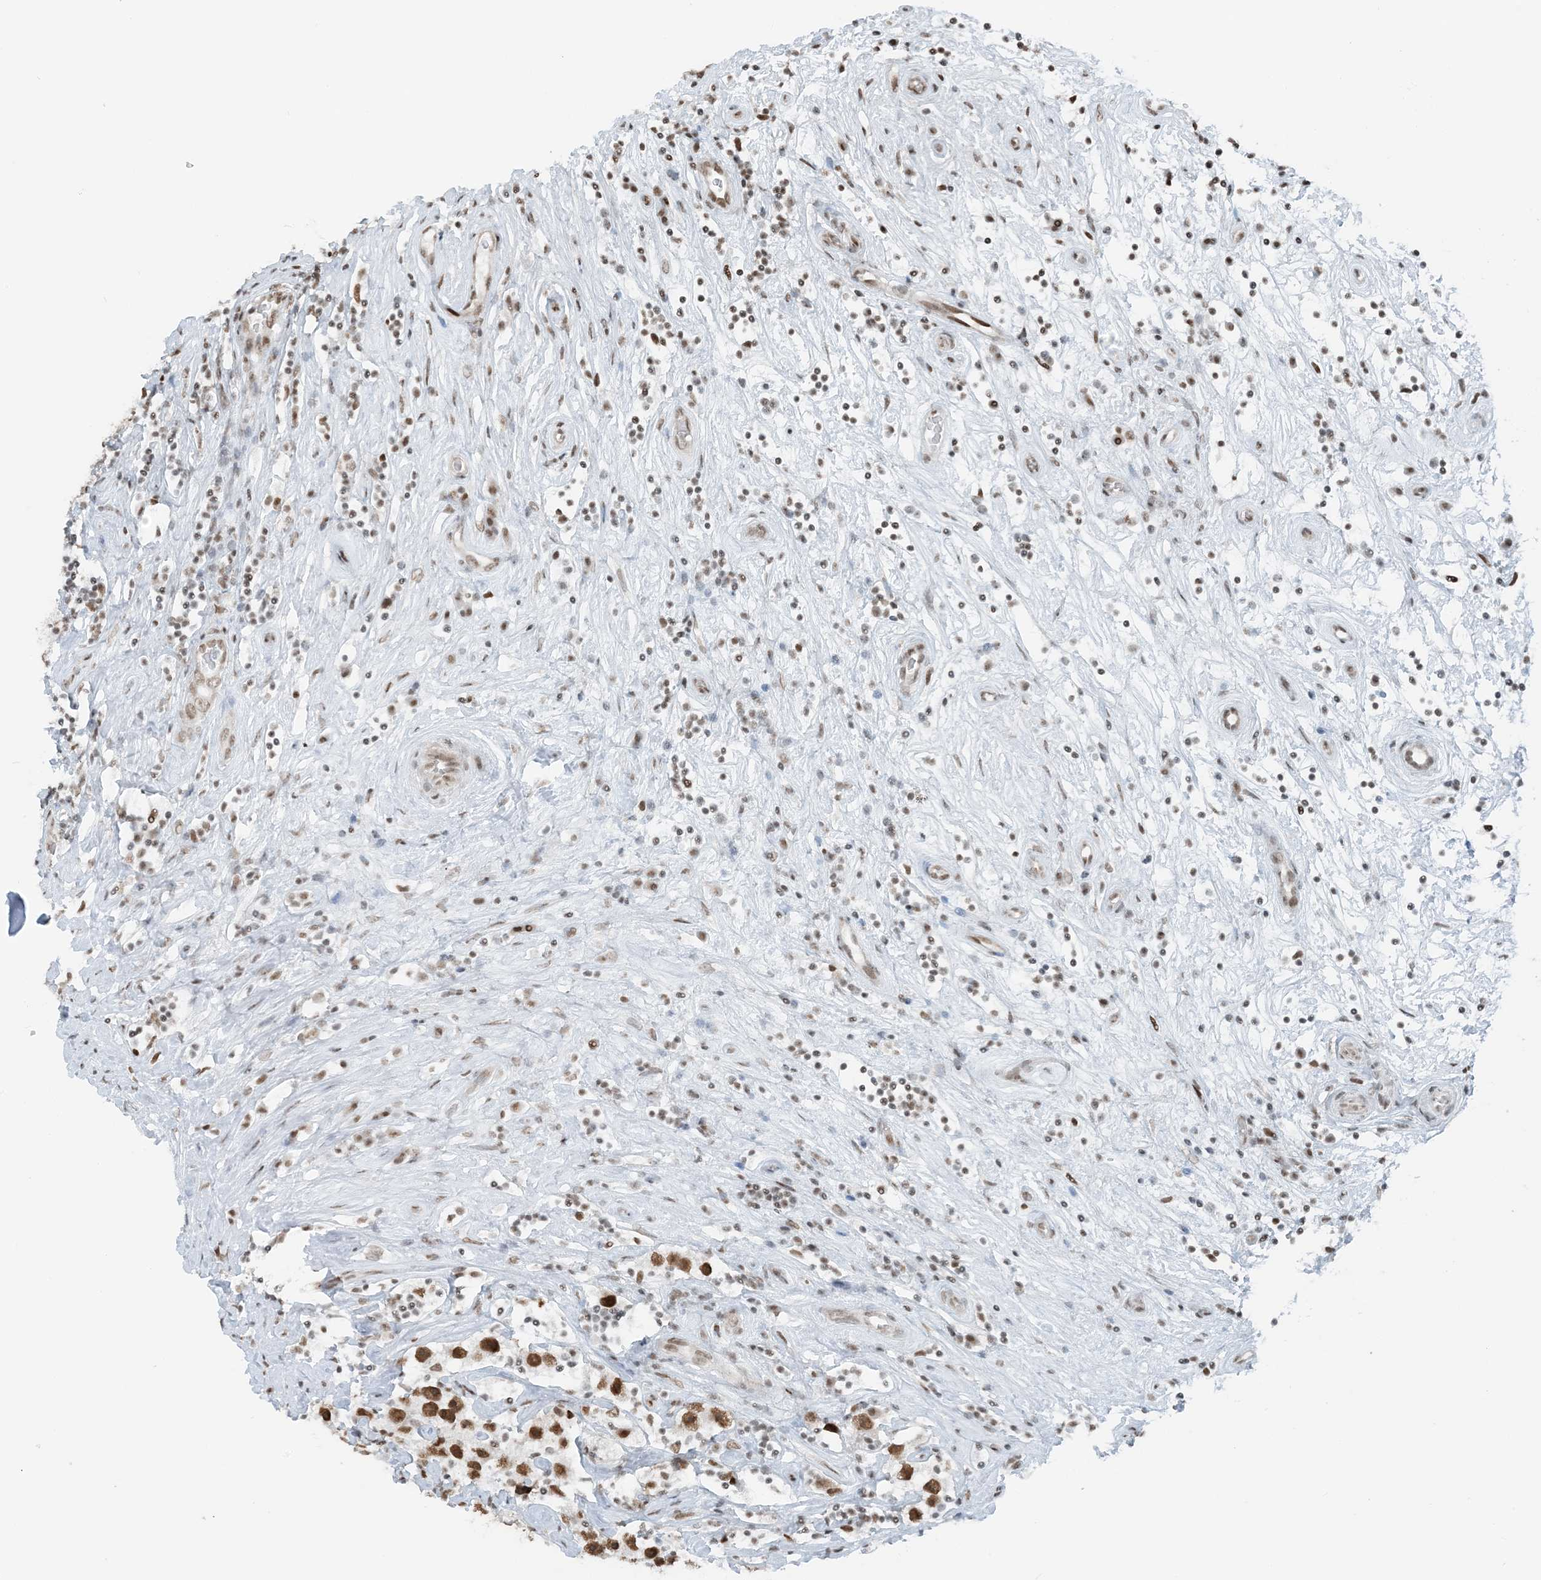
{"staining": {"intensity": "moderate", "quantity": ">75%", "location": "nuclear"}, "tissue": "testis cancer", "cell_type": "Tumor cells", "image_type": "cancer", "snomed": [{"axis": "morphology", "description": "Seminoma, NOS"}, {"axis": "topography", "description": "Testis"}], "caption": "Seminoma (testis) tissue shows moderate nuclear positivity in approximately >75% of tumor cells (brown staining indicates protein expression, while blue staining denotes nuclei).", "gene": "ZNF500", "patient": {"sex": "male", "age": 49}}